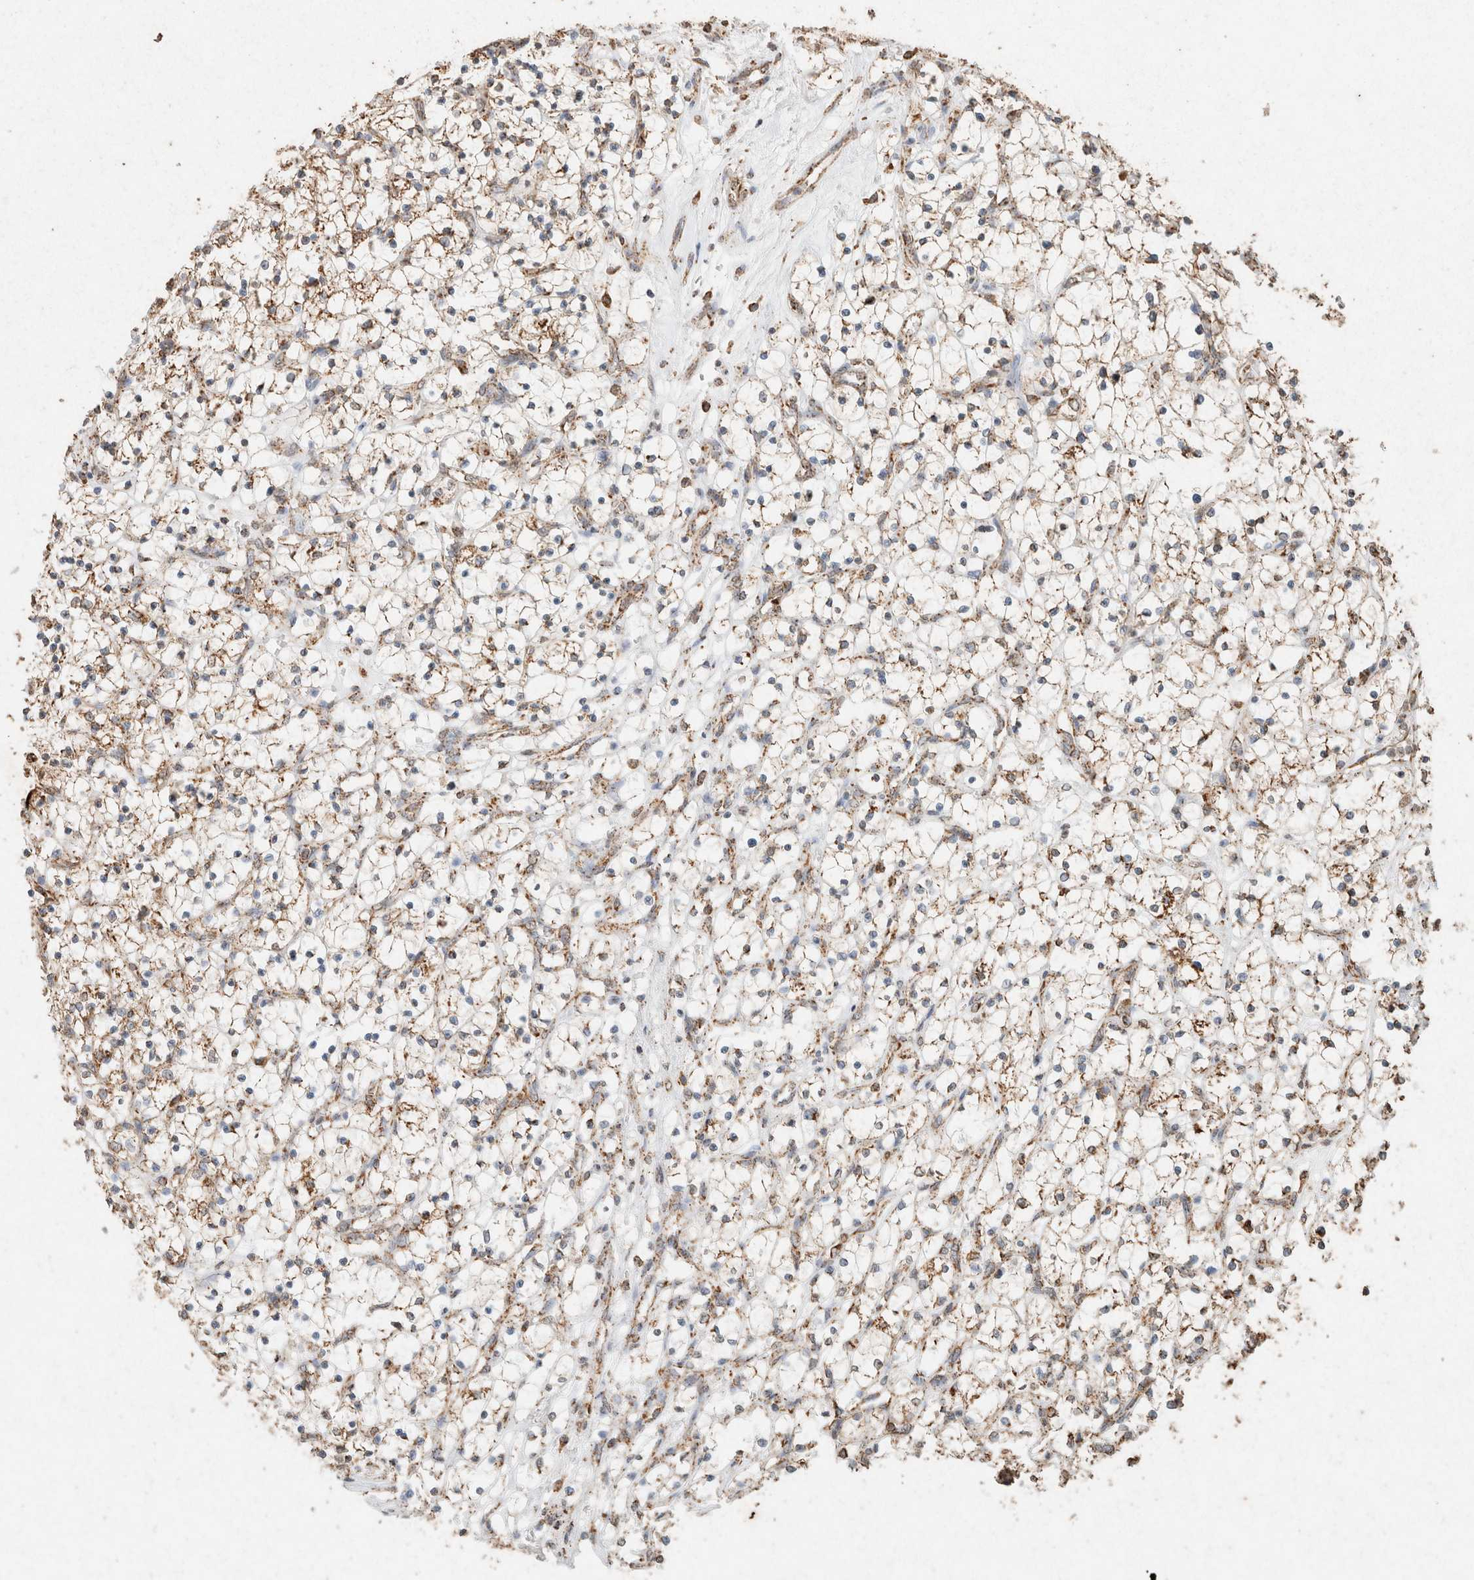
{"staining": {"intensity": "moderate", "quantity": ">75%", "location": "cytoplasmic/membranous"}, "tissue": "renal cancer", "cell_type": "Tumor cells", "image_type": "cancer", "snomed": [{"axis": "morphology", "description": "Adenocarcinoma, NOS"}, {"axis": "topography", "description": "Kidney"}], "caption": "Immunohistochemistry (IHC) of human adenocarcinoma (renal) displays medium levels of moderate cytoplasmic/membranous staining in about >75% of tumor cells.", "gene": "SDC2", "patient": {"sex": "female", "age": 69}}